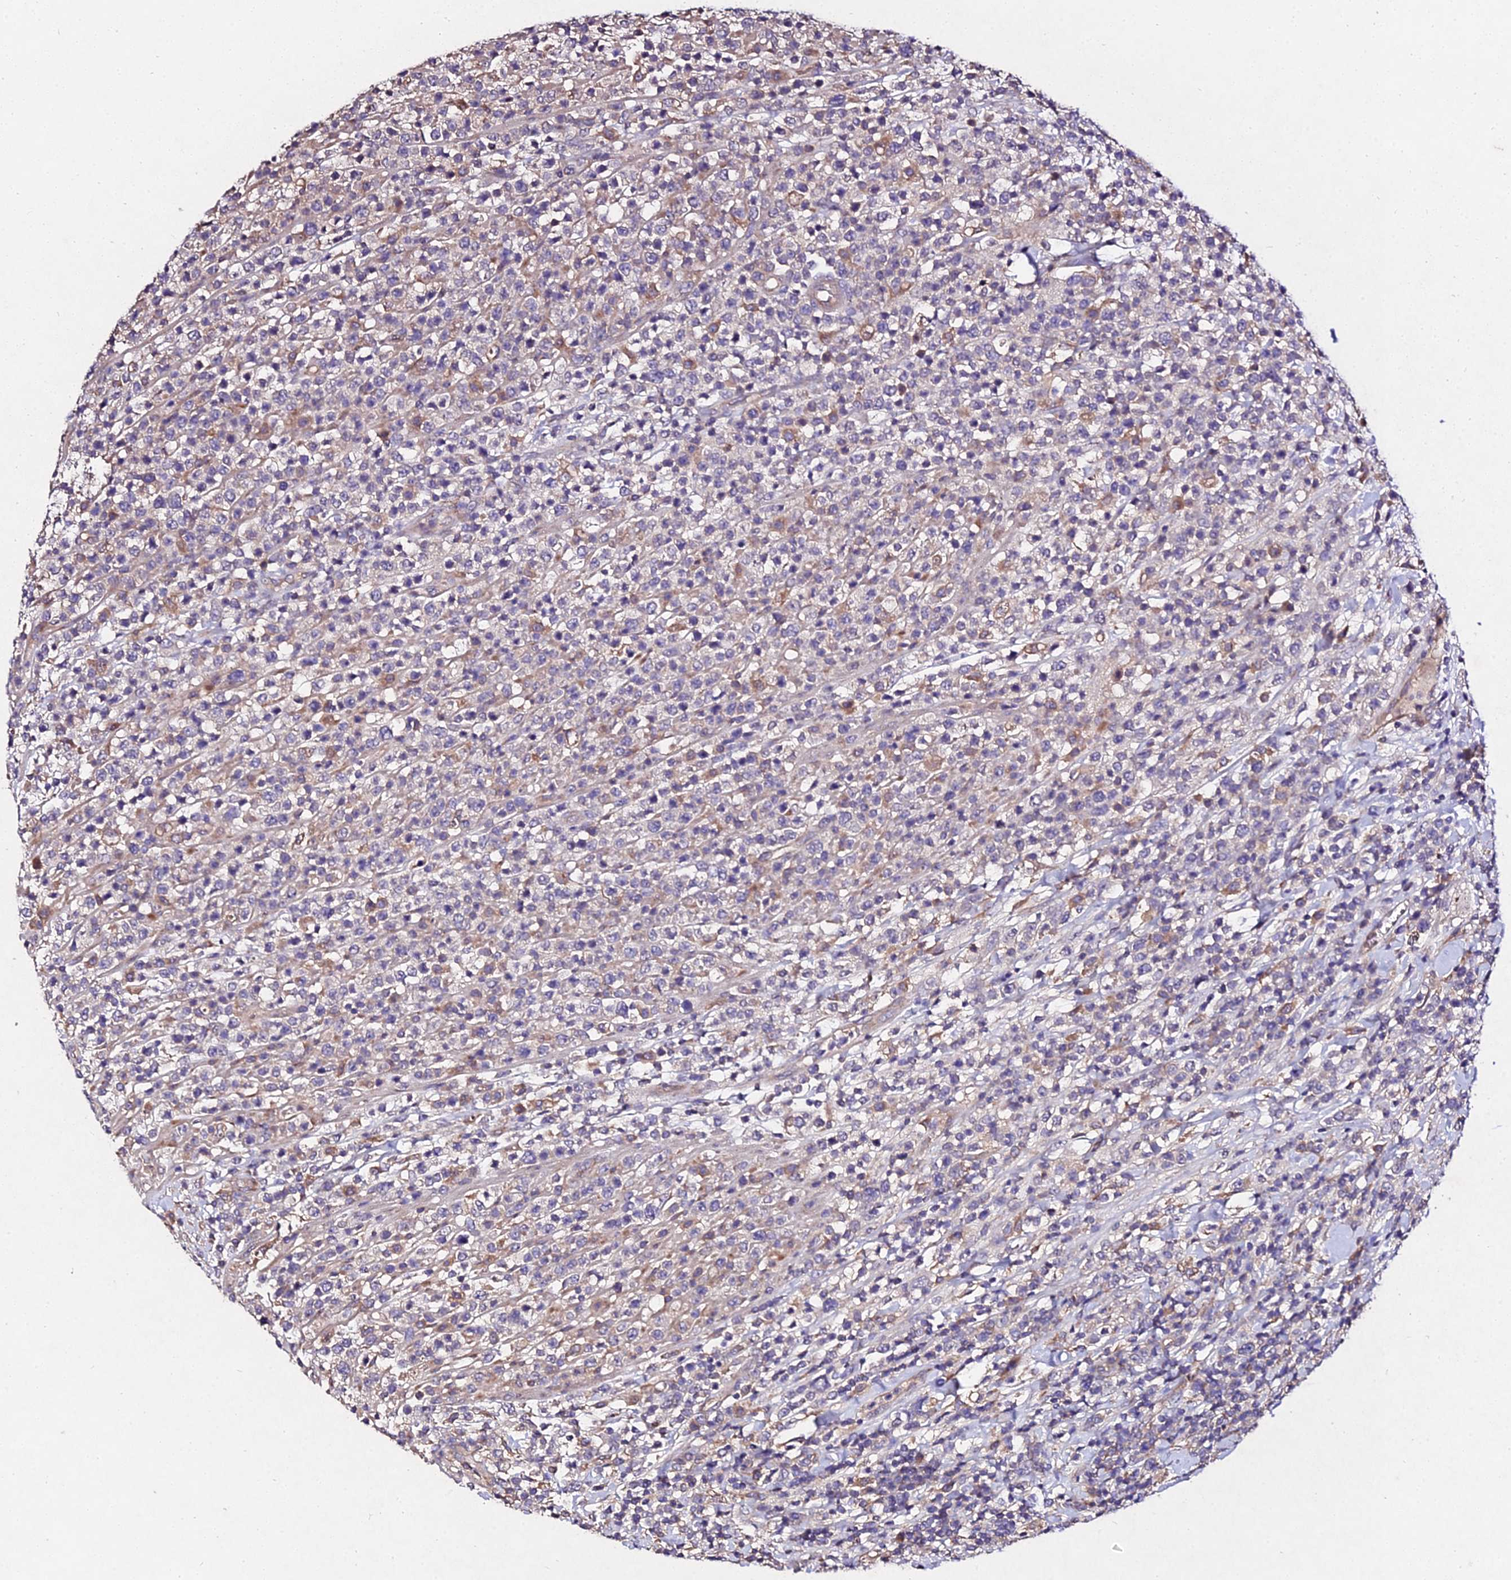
{"staining": {"intensity": "negative", "quantity": "none", "location": "none"}, "tissue": "lymphoma", "cell_type": "Tumor cells", "image_type": "cancer", "snomed": [{"axis": "morphology", "description": "Malignant lymphoma, non-Hodgkin's type, High grade"}, {"axis": "topography", "description": "Colon"}], "caption": "This is an immunohistochemistry (IHC) image of high-grade malignant lymphoma, non-Hodgkin's type. There is no staining in tumor cells.", "gene": "AP3M2", "patient": {"sex": "female", "age": 53}}